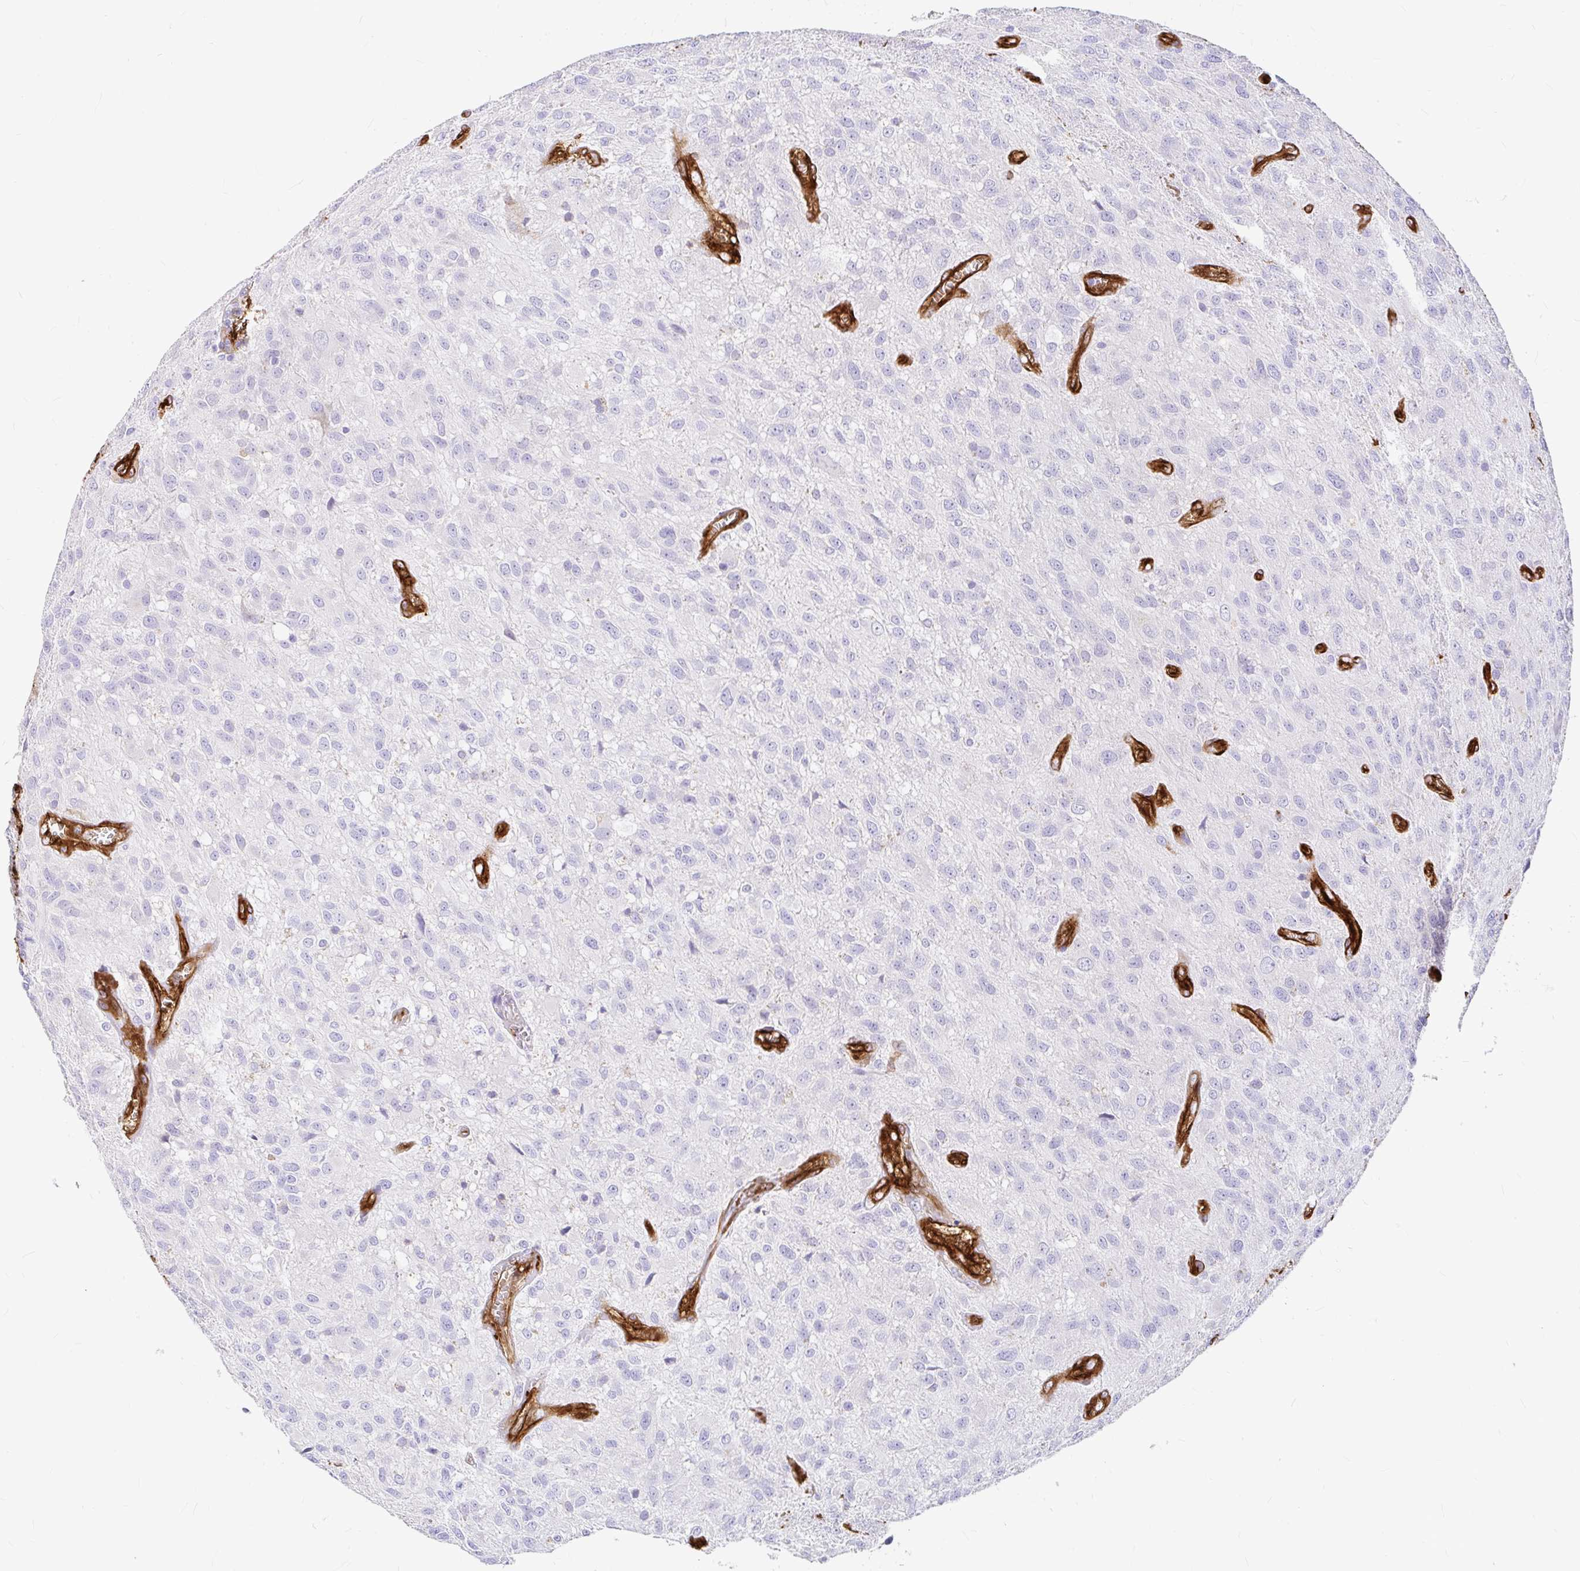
{"staining": {"intensity": "negative", "quantity": "none", "location": "none"}, "tissue": "glioma", "cell_type": "Tumor cells", "image_type": "cancer", "snomed": [{"axis": "morphology", "description": "Glioma, malignant, Low grade"}, {"axis": "topography", "description": "Brain"}], "caption": "A micrograph of low-grade glioma (malignant) stained for a protein displays no brown staining in tumor cells.", "gene": "MYO1B", "patient": {"sex": "male", "age": 66}}